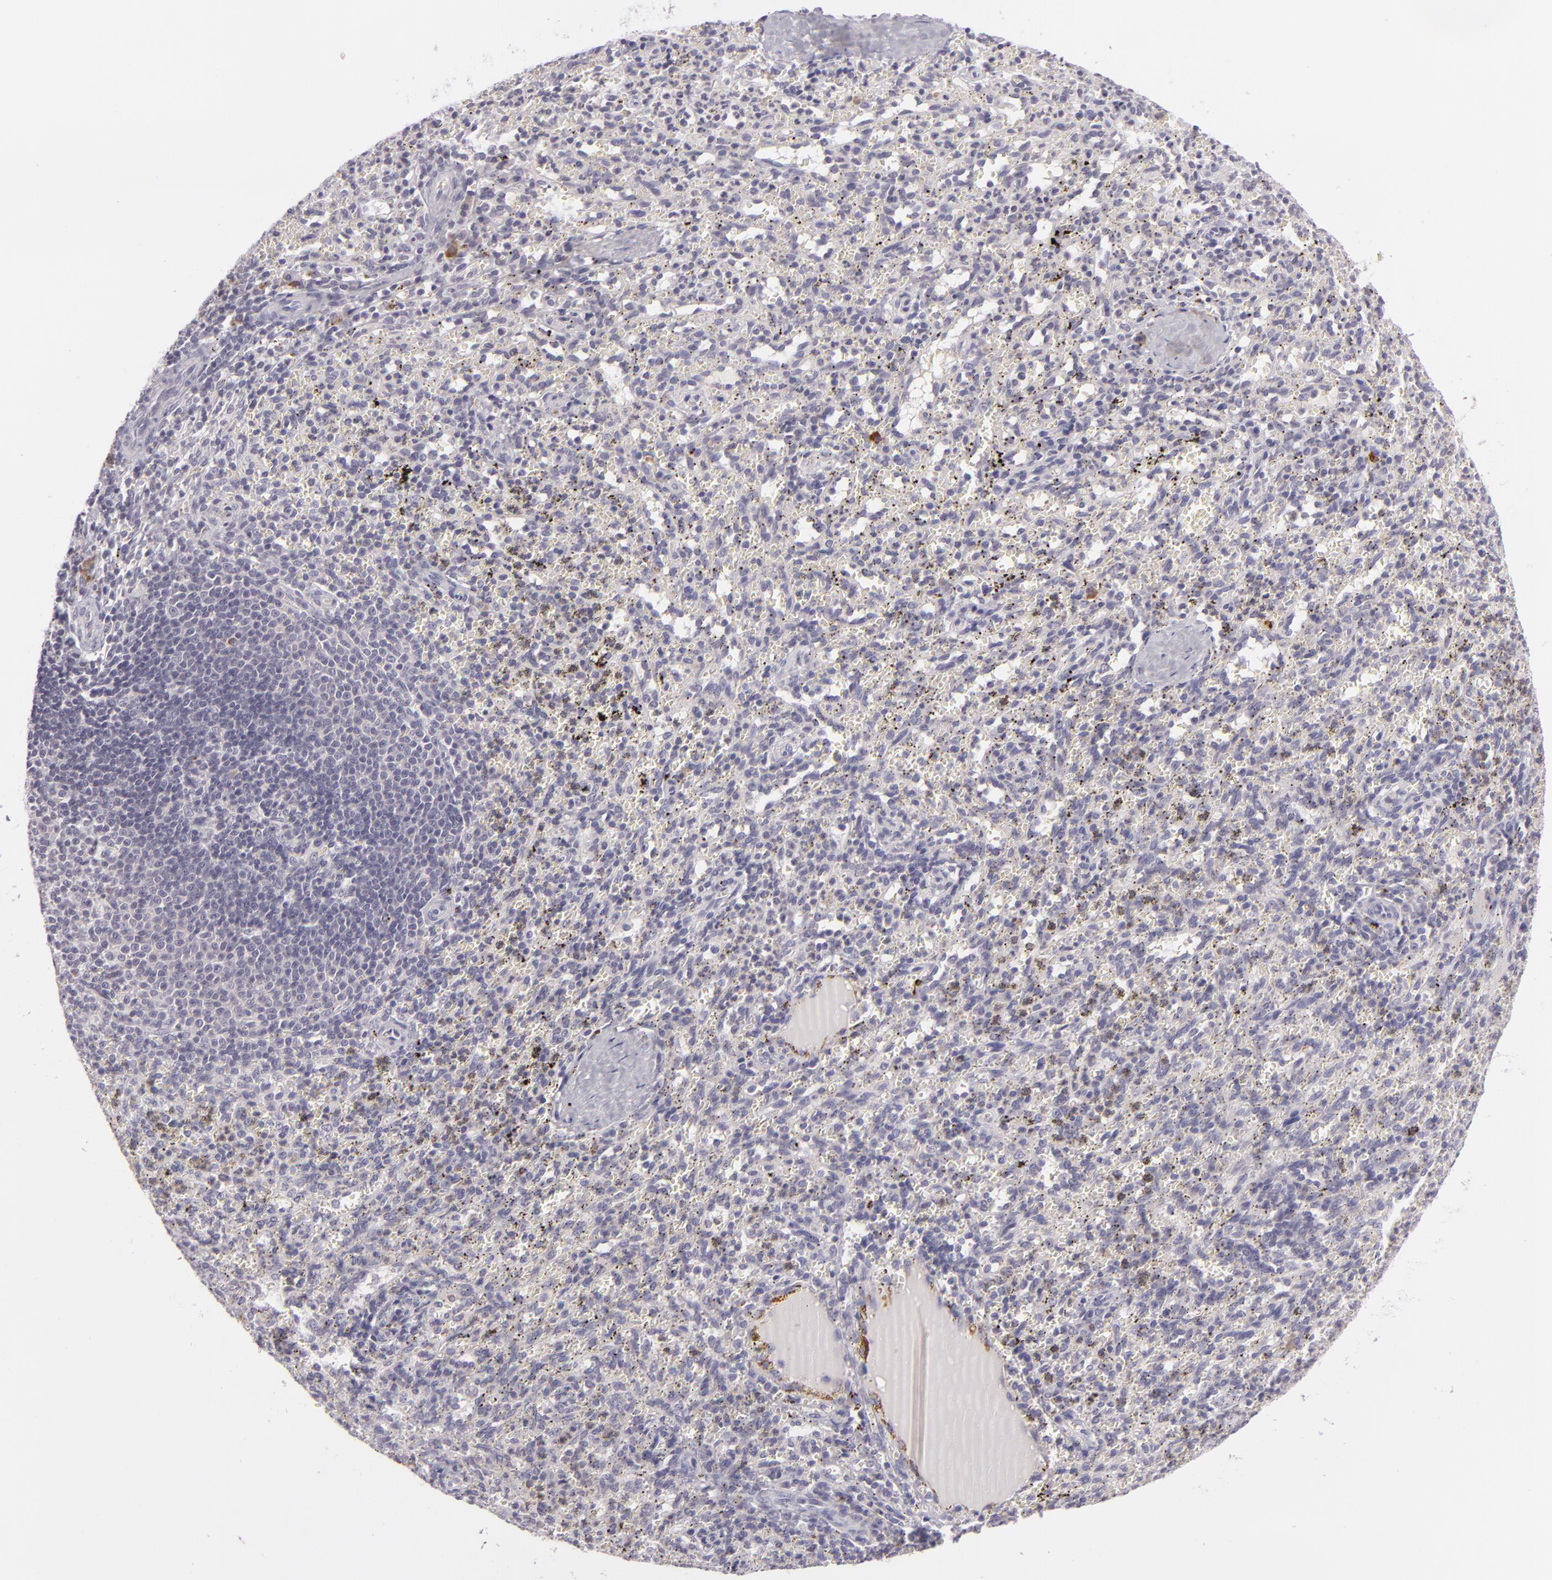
{"staining": {"intensity": "negative", "quantity": "none", "location": "none"}, "tissue": "spleen", "cell_type": "Cells in red pulp", "image_type": "normal", "snomed": [{"axis": "morphology", "description": "Normal tissue, NOS"}, {"axis": "topography", "description": "Spleen"}], "caption": "IHC of normal human spleen reveals no staining in cells in red pulp. (DAB (3,3'-diaminobenzidine) IHC with hematoxylin counter stain).", "gene": "DAG1", "patient": {"sex": "female", "age": 10}}